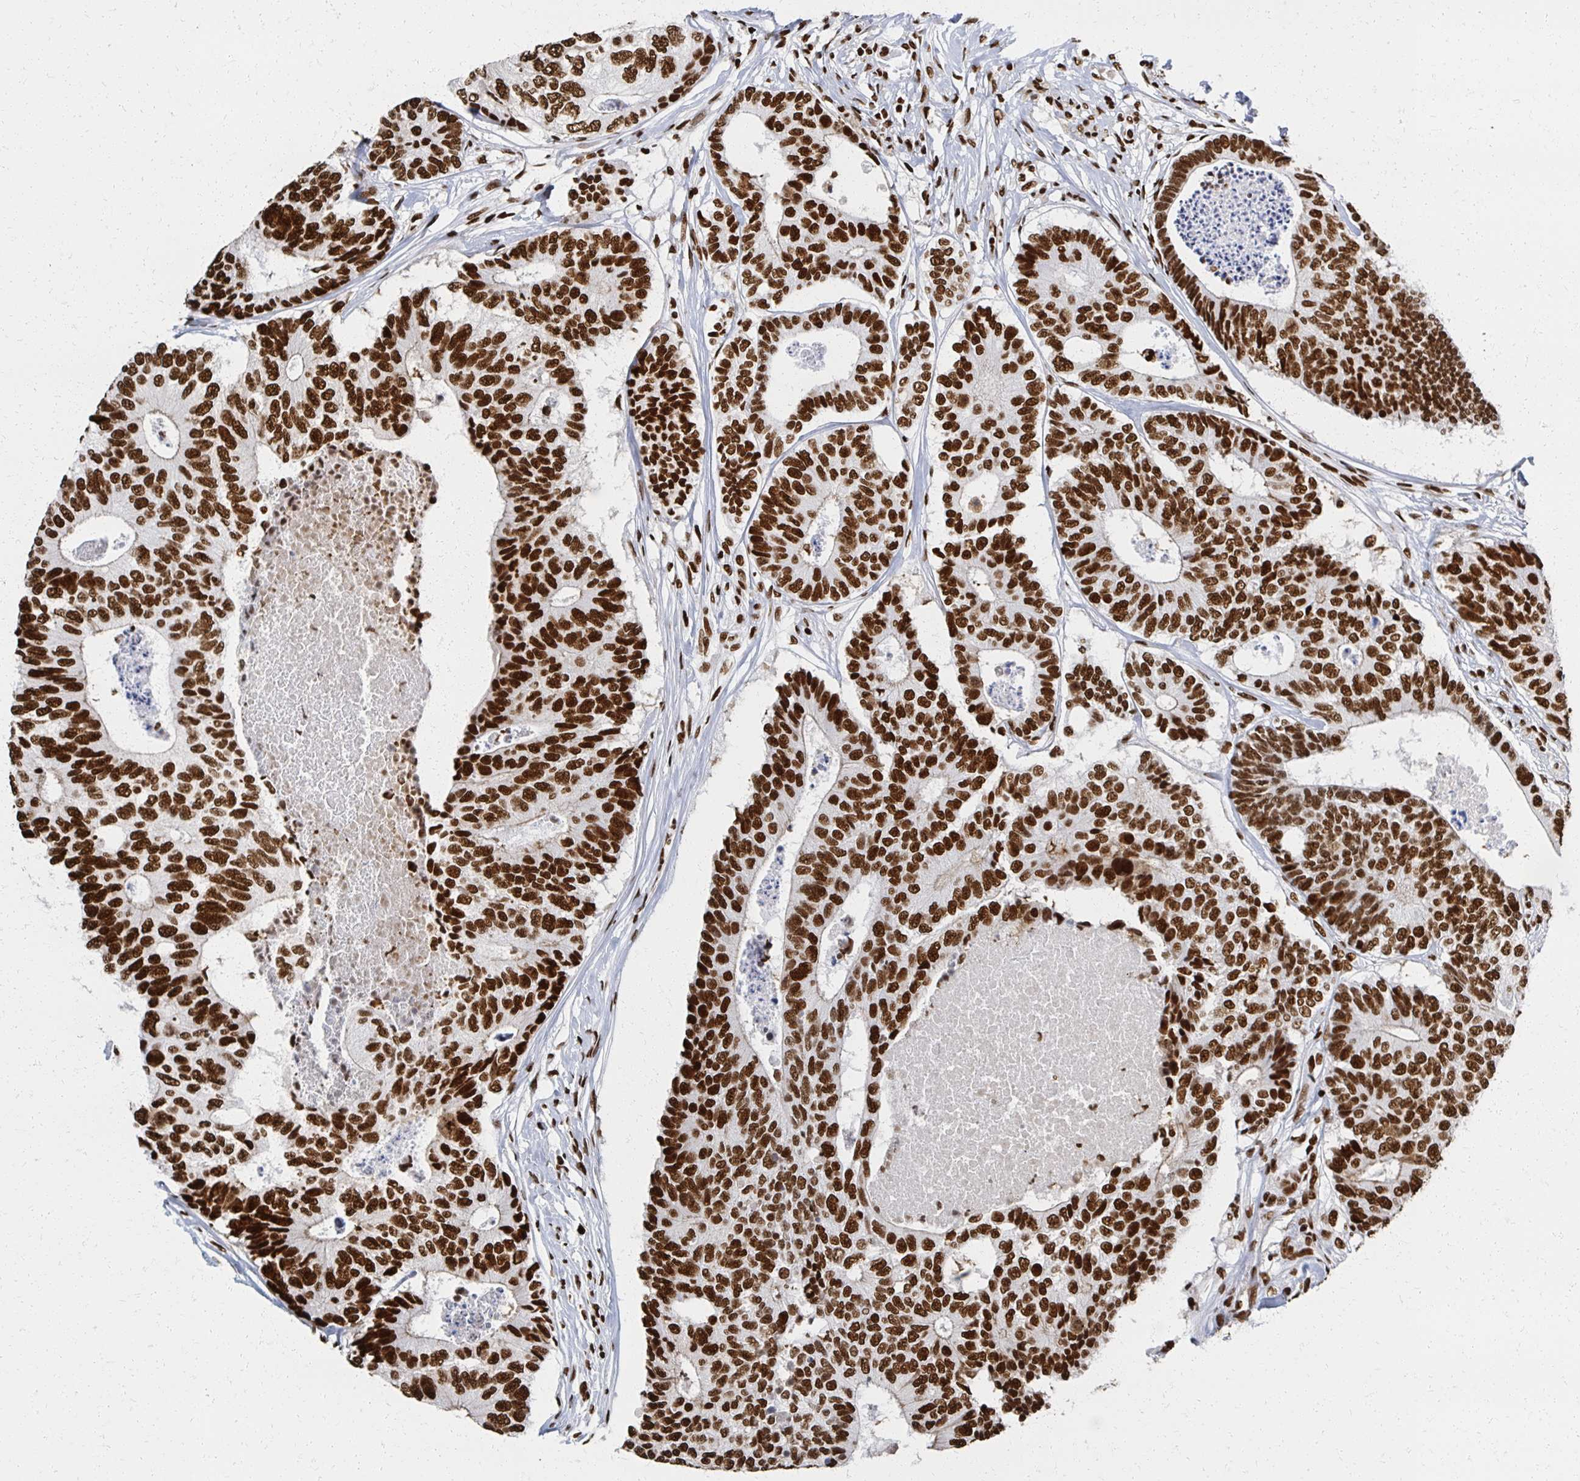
{"staining": {"intensity": "strong", "quantity": ">75%", "location": "nuclear"}, "tissue": "colorectal cancer", "cell_type": "Tumor cells", "image_type": "cancer", "snomed": [{"axis": "morphology", "description": "Adenocarcinoma, NOS"}, {"axis": "topography", "description": "Colon"}], "caption": "DAB (3,3'-diaminobenzidine) immunohistochemical staining of human colorectal adenocarcinoma demonstrates strong nuclear protein expression in approximately >75% of tumor cells.", "gene": "RBBP7", "patient": {"sex": "female", "age": 67}}